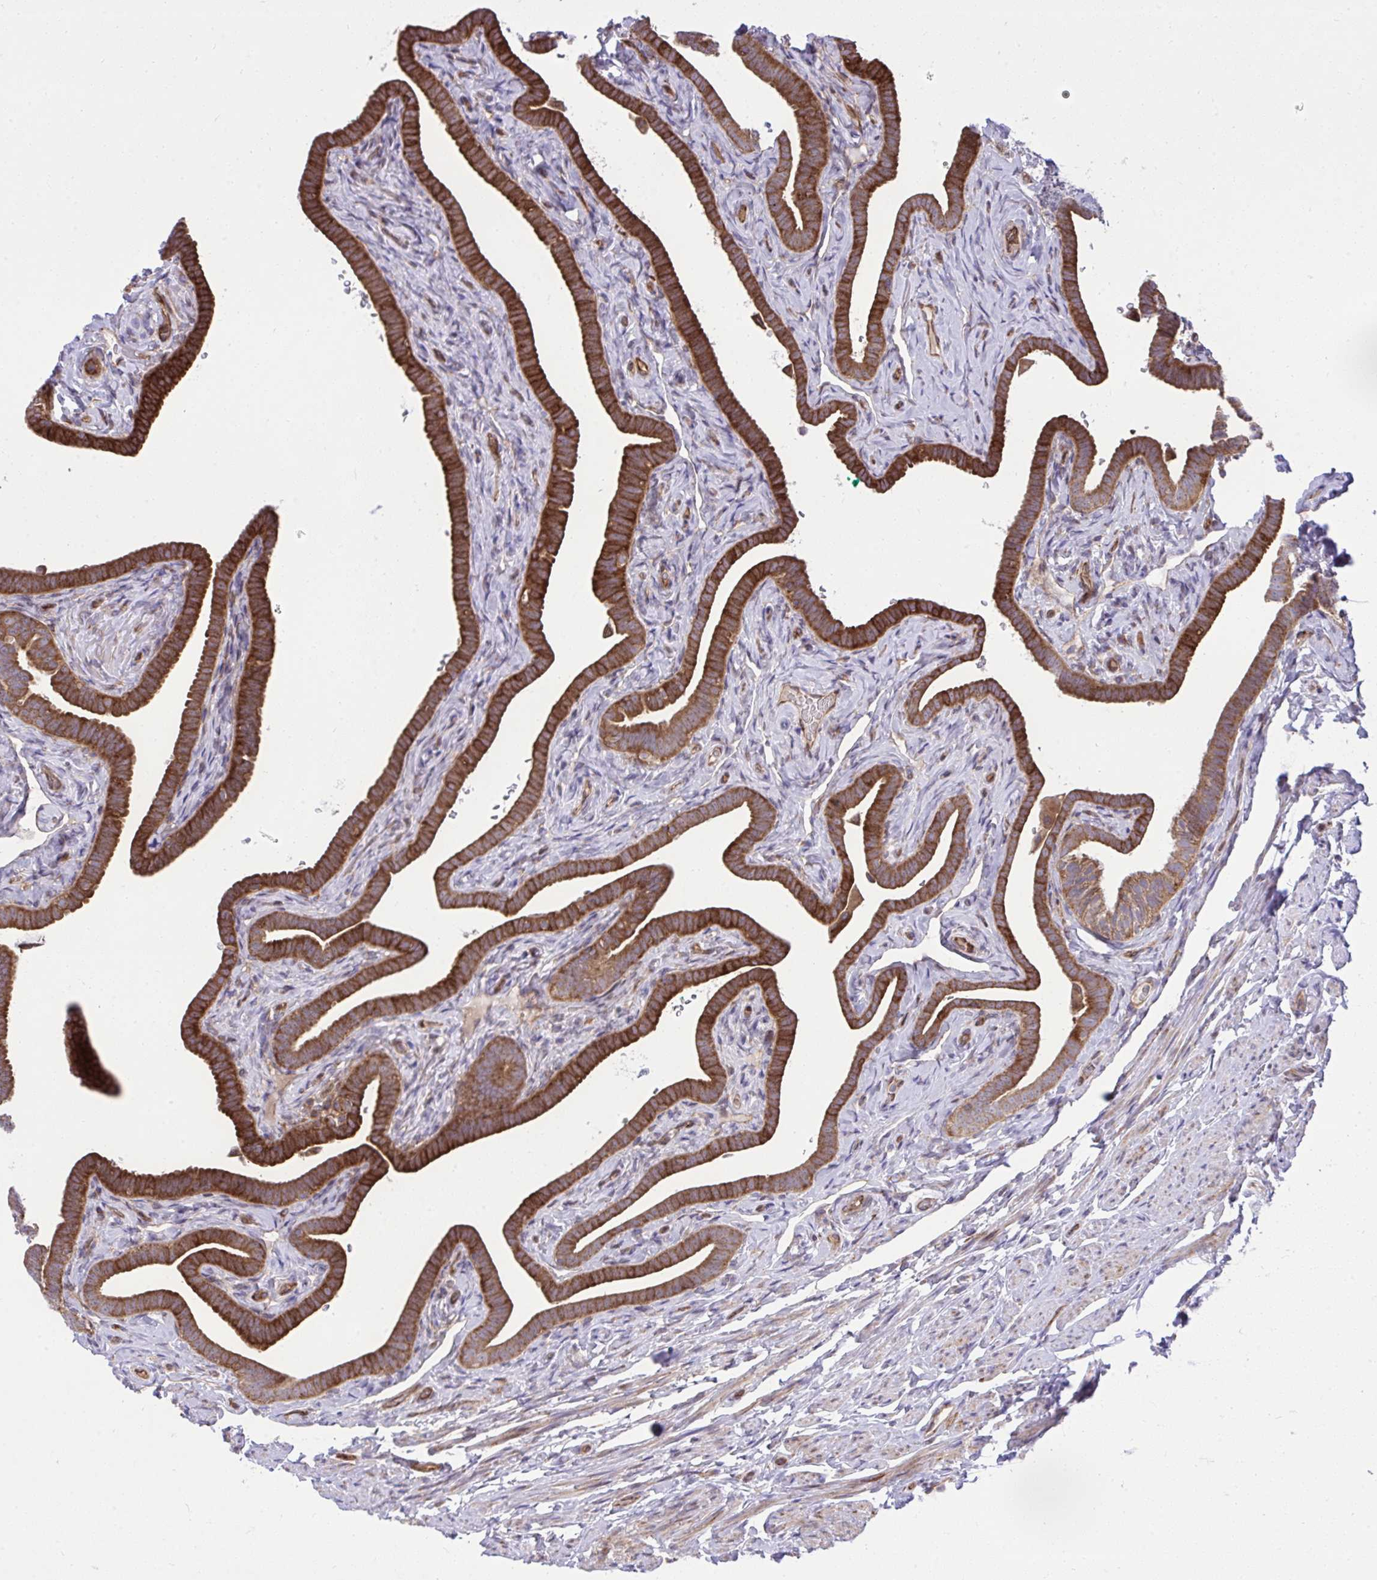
{"staining": {"intensity": "strong", "quantity": ">75%", "location": "cytoplasmic/membranous"}, "tissue": "fallopian tube", "cell_type": "Glandular cells", "image_type": "normal", "snomed": [{"axis": "morphology", "description": "Normal tissue, NOS"}, {"axis": "topography", "description": "Fallopian tube"}], "caption": "Benign fallopian tube was stained to show a protein in brown. There is high levels of strong cytoplasmic/membranous positivity in approximately >75% of glandular cells.", "gene": "NMNAT3", "patient": {"sex": "female", "age": 69}}